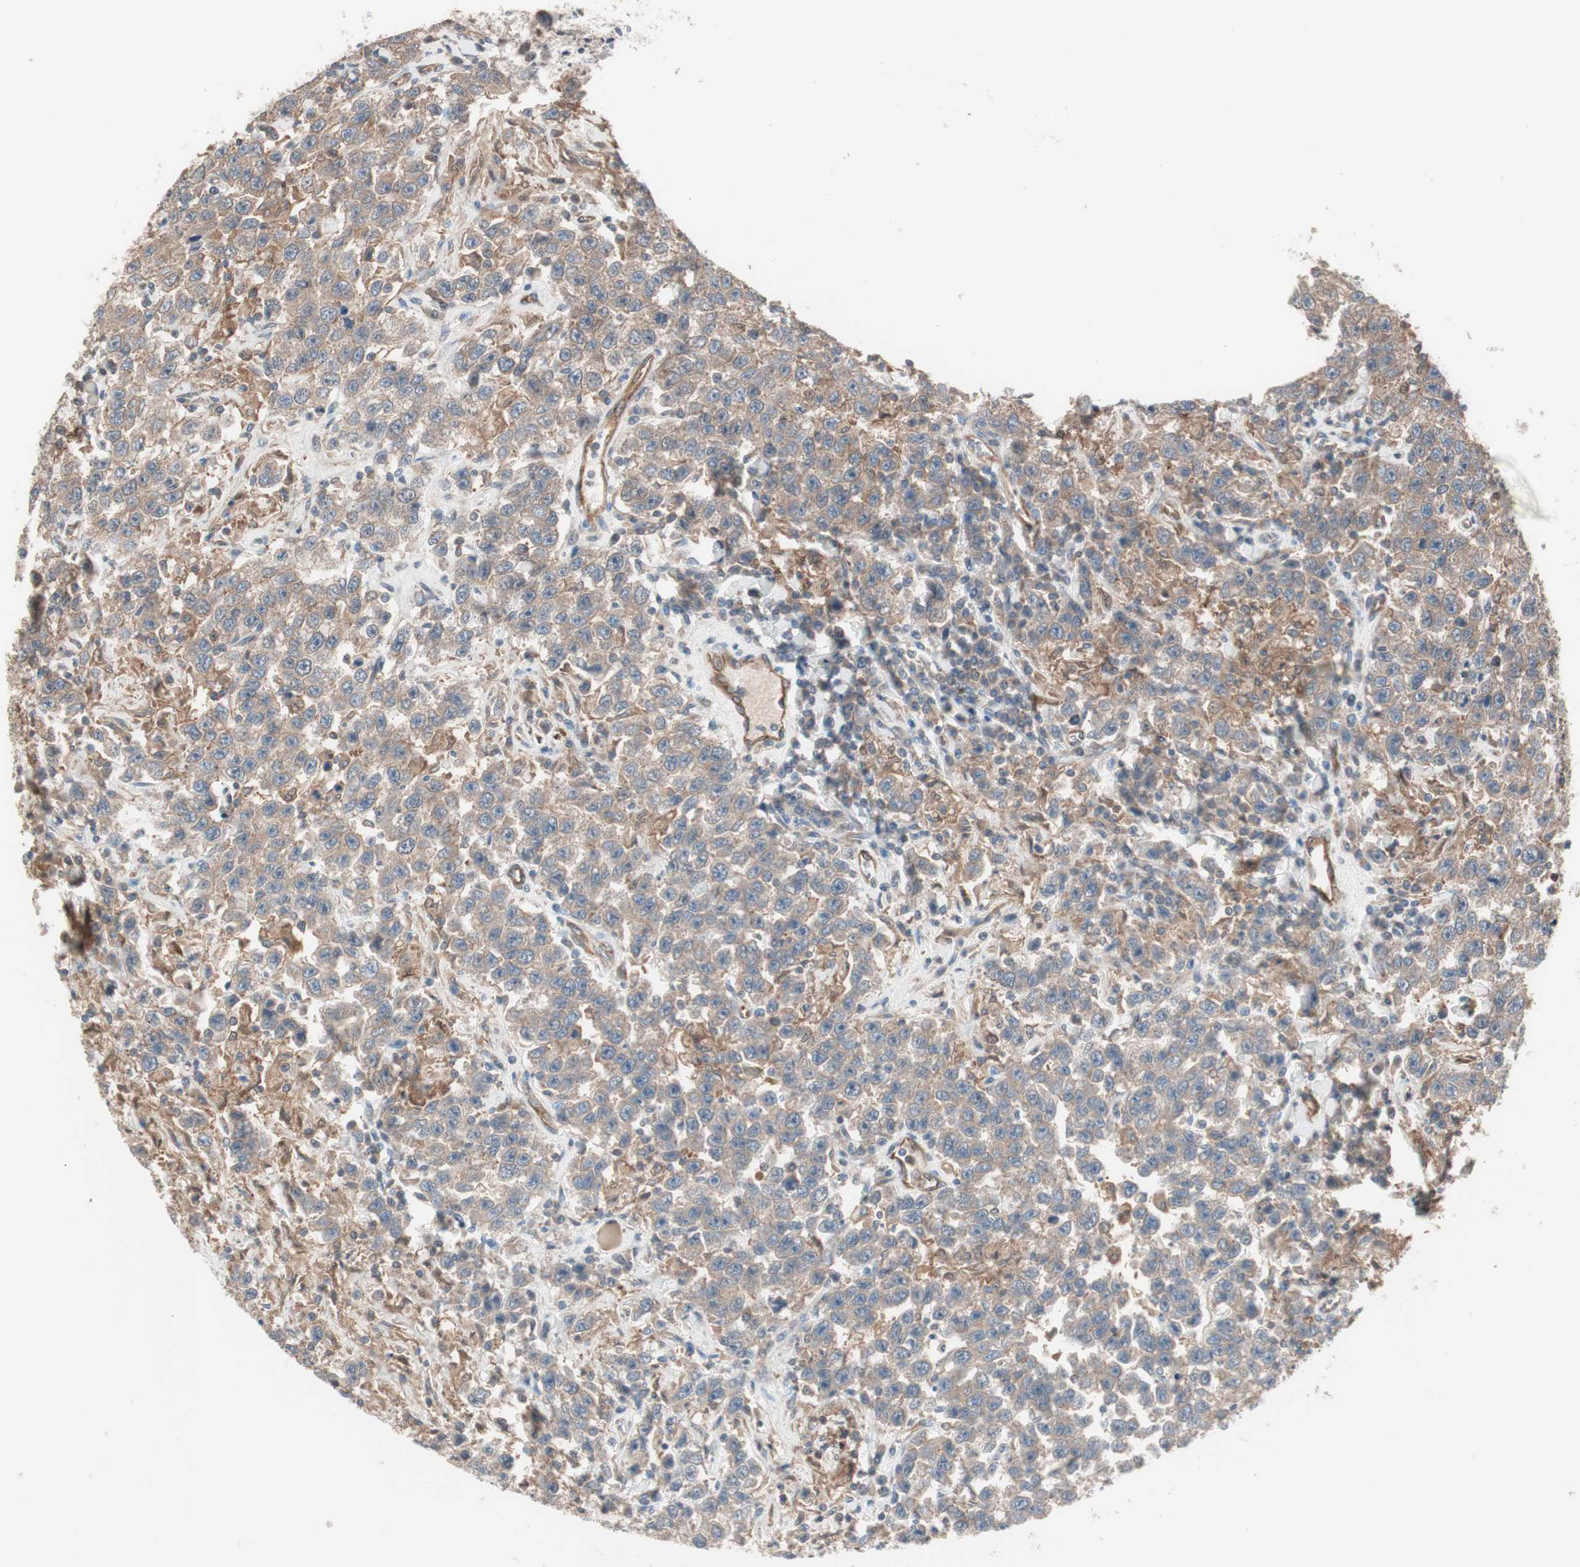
{"staining": {"intensity": "moderate", "quantity": ">75%", "location": "cytoplasmic/membranous"}, "tissue": "testis cancer", "cell_type": "Tumor cells", "image_type": "cancer", "snomed": [{"axis": "morphology", "description": "Seminoma, NOS"}, {"axis": "topography", "description": "Testis"}], "caption": "DAB (3,3'-diaminobenzidine) immunohistochemical staining of human testis cancer demonstrates moderate cytoplasmic/membranous protein positivity in approximately >75% of tumor cells. The staining was performed using DAB (3,3'-diaminobenzidine), with brown indicating positive protein expression. Nuclei are stained blue with hematoxylin.", "gene": "STAB1", "patient": {"sex": "male", "age": 41}}